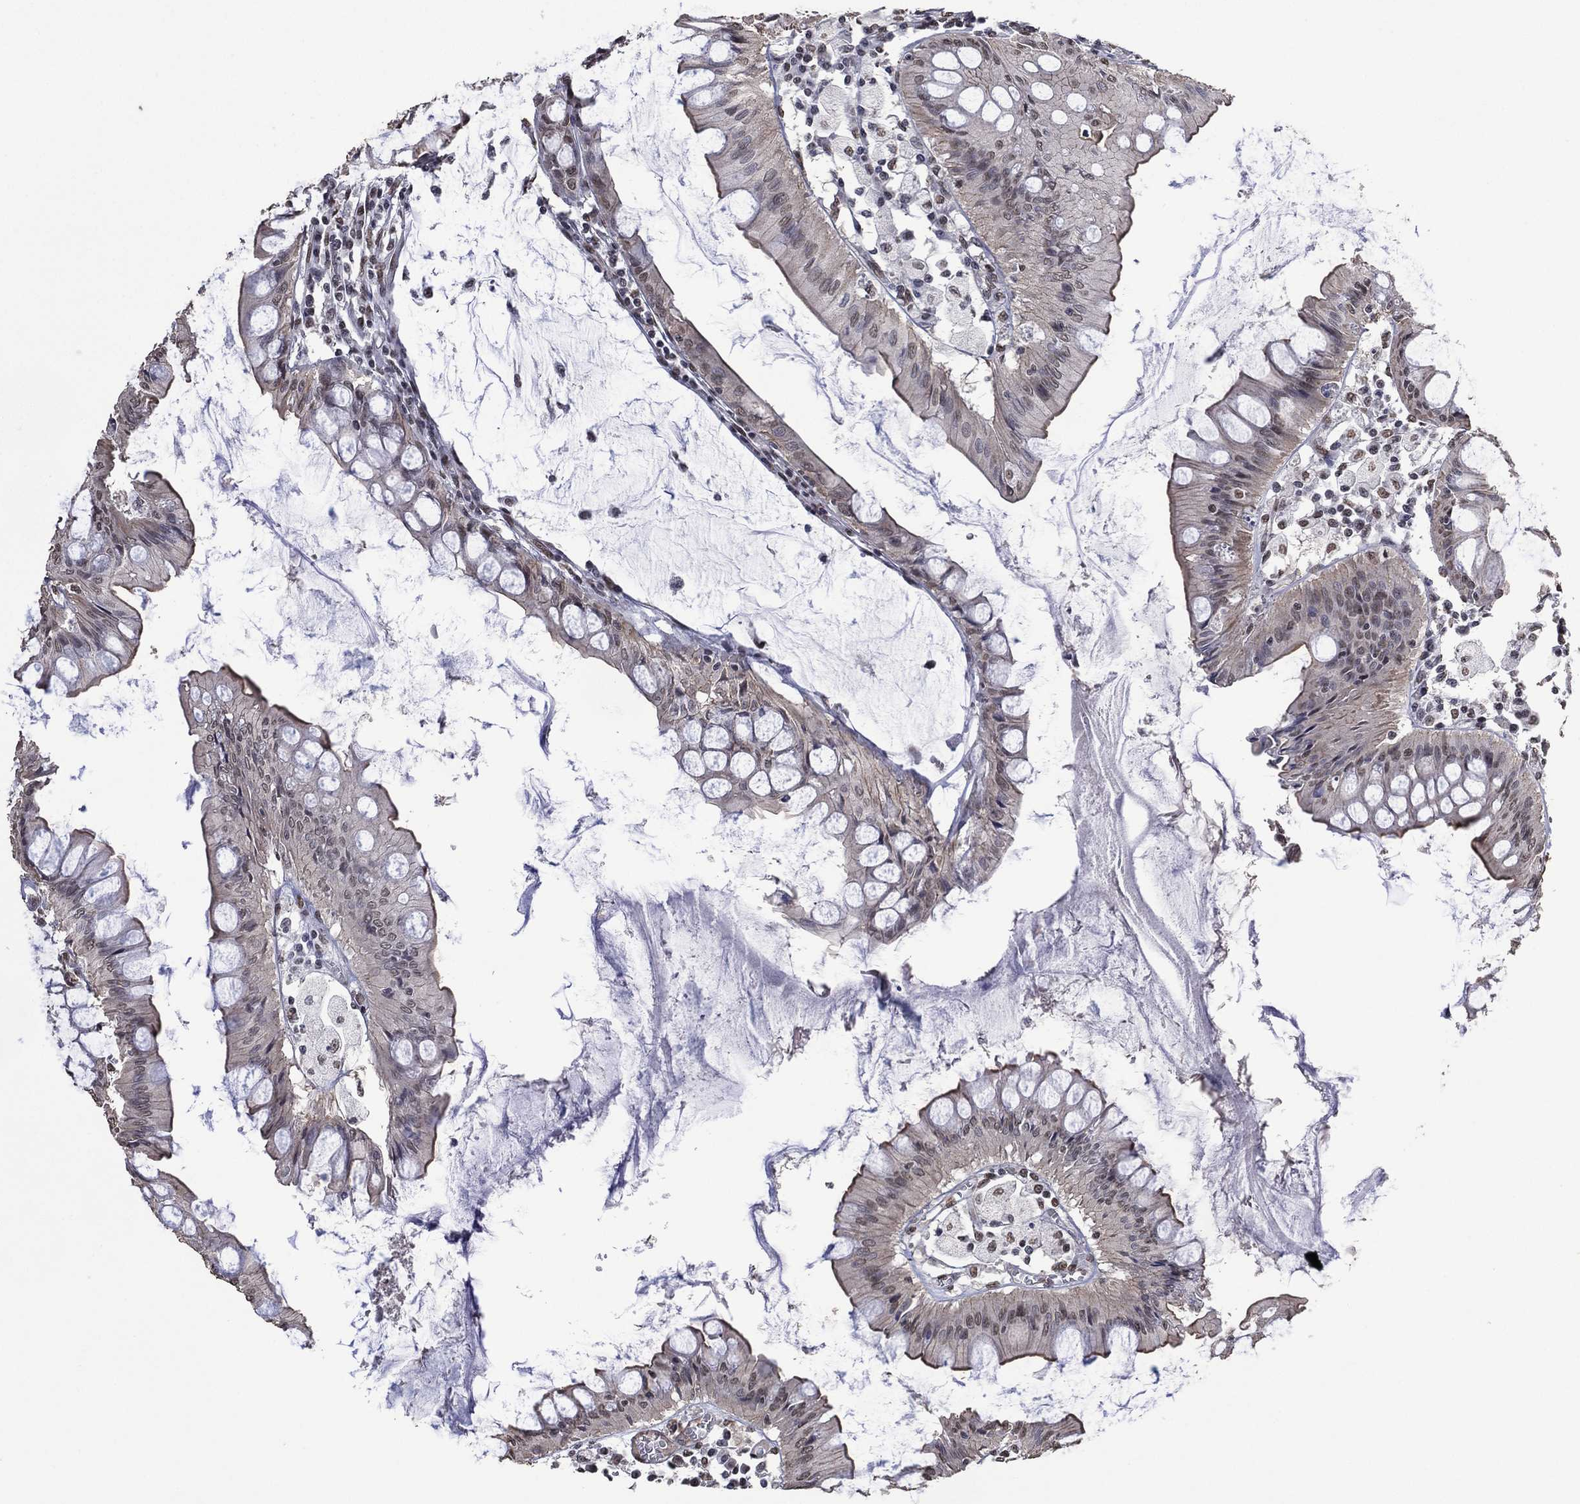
{"staining": {"intensity": "negative", "quantity": "none", "location": "none"}, "tissue": "colorectal cancer", "cell_type": "Tumor cells", "image_type": "cancer", "snomed": [{"axis": "morphology", "description": "Adenocarcinoma, NOS"}, {"axis": "topography", "description": "Rectum"}], "caption": "Colorectal cancer stained for a protein using immunohistochemistry (IHC) exhibits no expression tumor cells.", "gene": "EHMT1", "patient": {"sex": "female", "age": 85}}